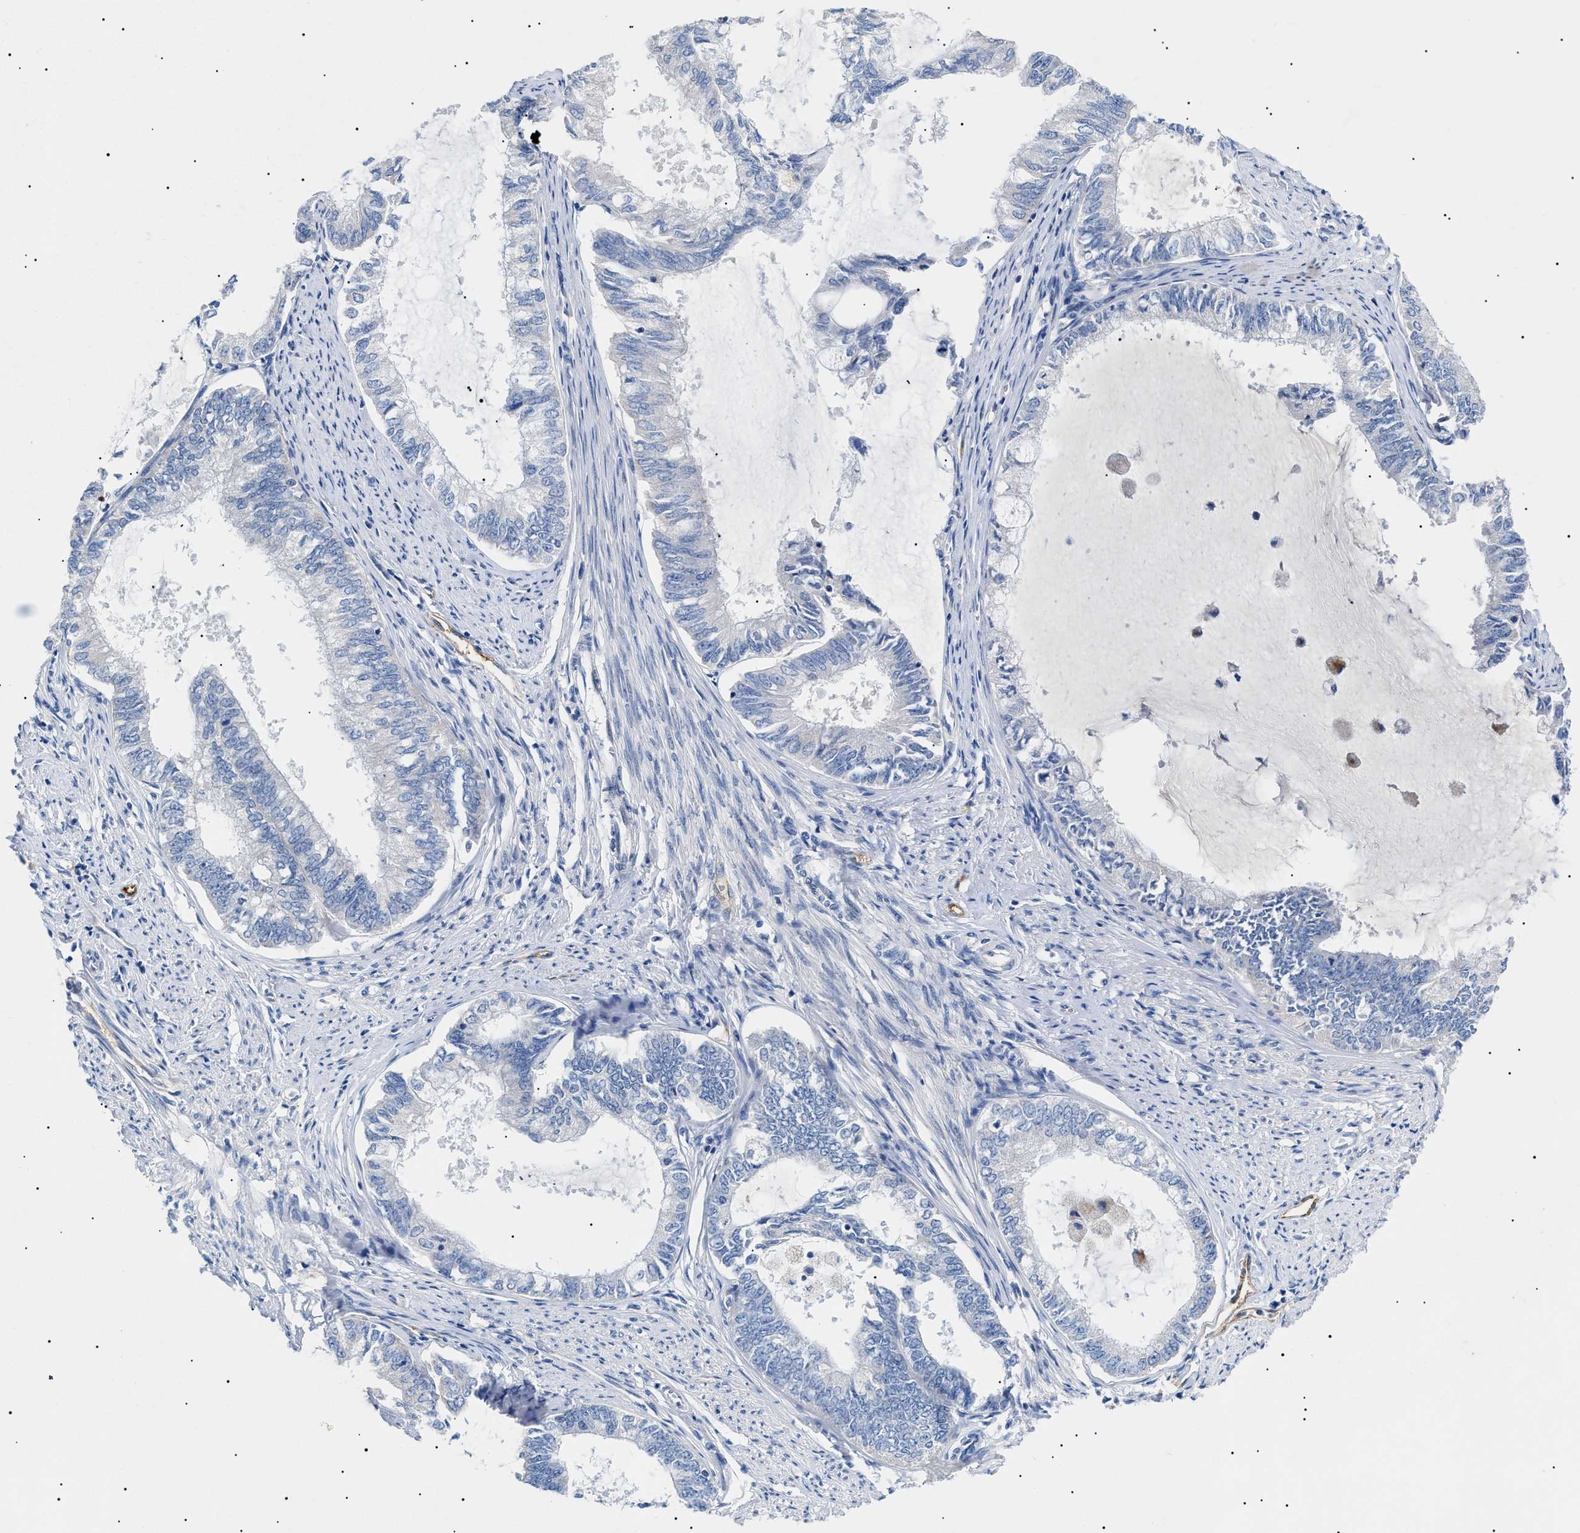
{"staining": {"intensity": "negative", "quantity": "none", "location": "none"}, "tissue": "endometrial cancer", "cell_type": "Tumor cells", "image_type": "cancer", "snomed": [{"axis": "morphology", "description": "Adenocarcinoma, NOS"}, {"axis": "topography", "description": "Endometrium"}], "caption": "A histopathology image of human endometrial cancer is negative for staining in tumor cells.", "gene": "ACKR1", "patient": {"sex": "female", "age": 86}}